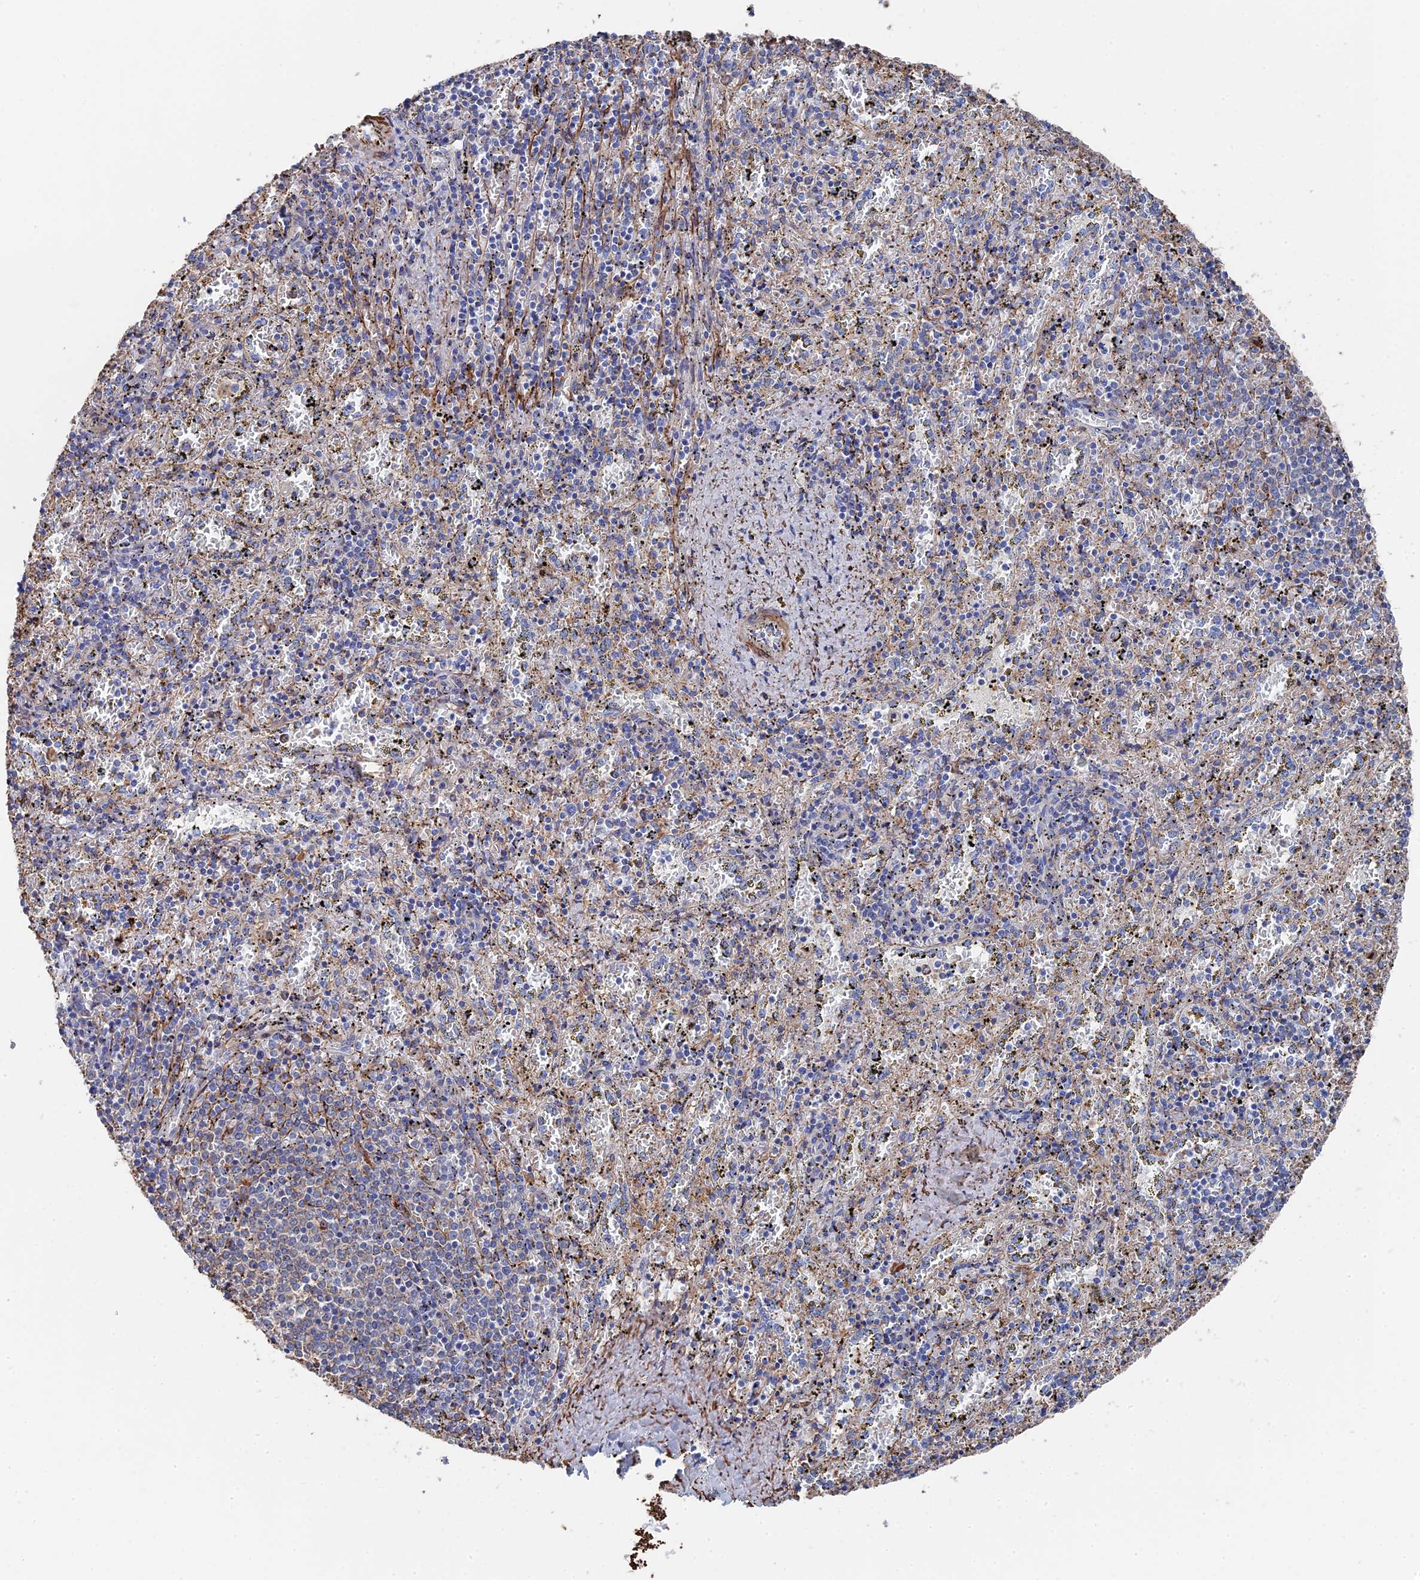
{"staining": {"intensity": "negative", "quantity": "none", "location": "none"}, "tissue": "spleen", "cell_type": "Cells in red pulp", "image_type": "normal", "snomed": [{"axis": "morphology", "description": "Normal tissue, NOS"}, {"axis": "topography", "description": "Spleen"}], "caption": "This is a photomicrograph of IHC staining of benign spleen, which shows no expression in cells in red pulp.", "gene": "STRA6", "patient": {"sex": "male", "age": 11}}